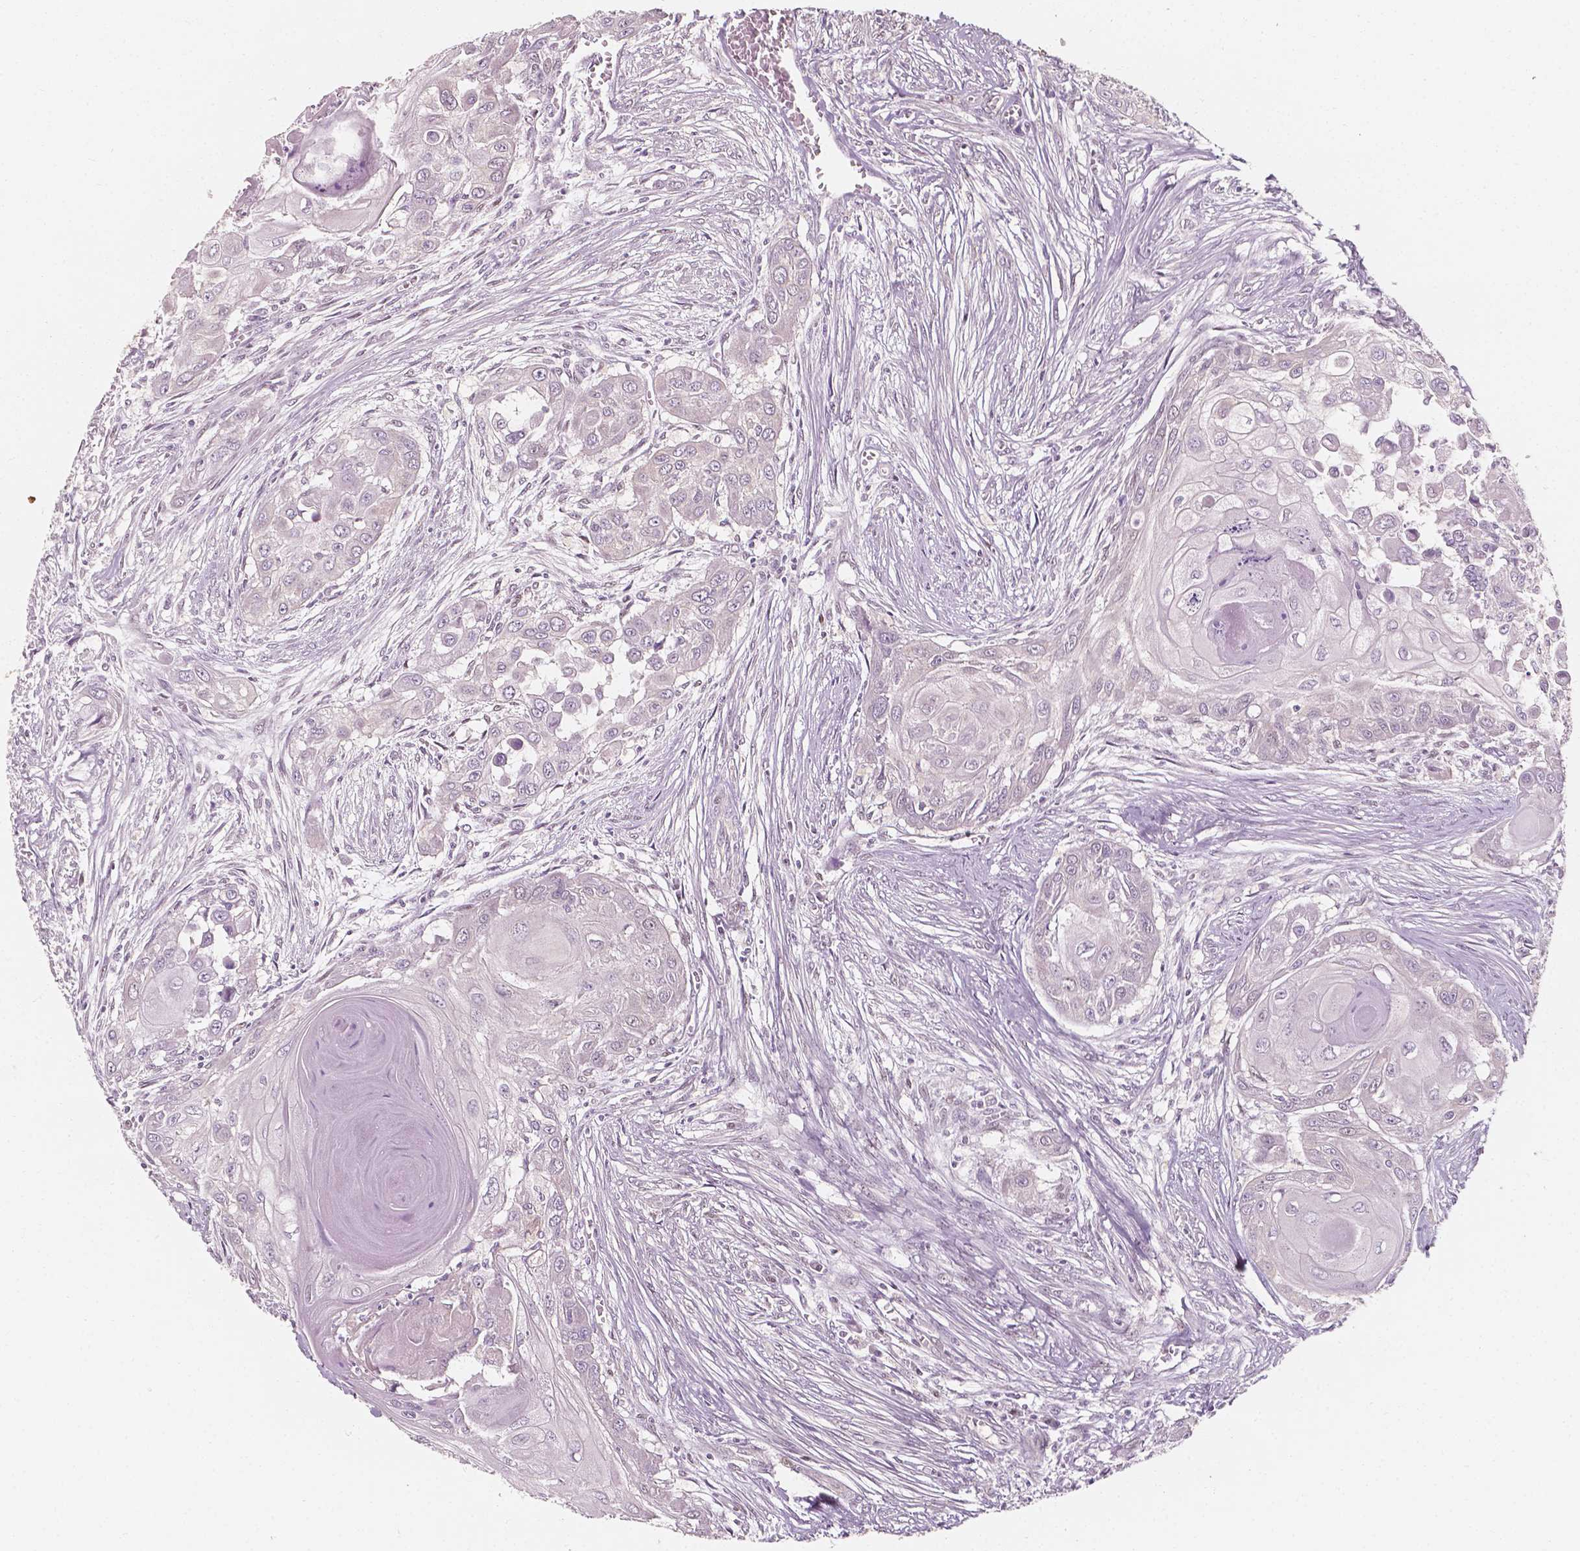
{"staining": {"intensity": "negative", "quantity": "none", "location": "none"}, "tissue": "head and neck cancer", "cell_type": "Tumor cells", "image_type": "cancer", "snomed": [{"axis": "morphology", "description": "Squamous cell carcinoma, NOS"}, {"axis": "topography", "description": "Oral tissue"}, {"axis": "topography", "description": "Head-Neck"}], "caption": "Tumor cells show no significant positivity in head and neck cancer.", "gene": "TBC1D17", "patient": {"sex": "male", "age": 71}}